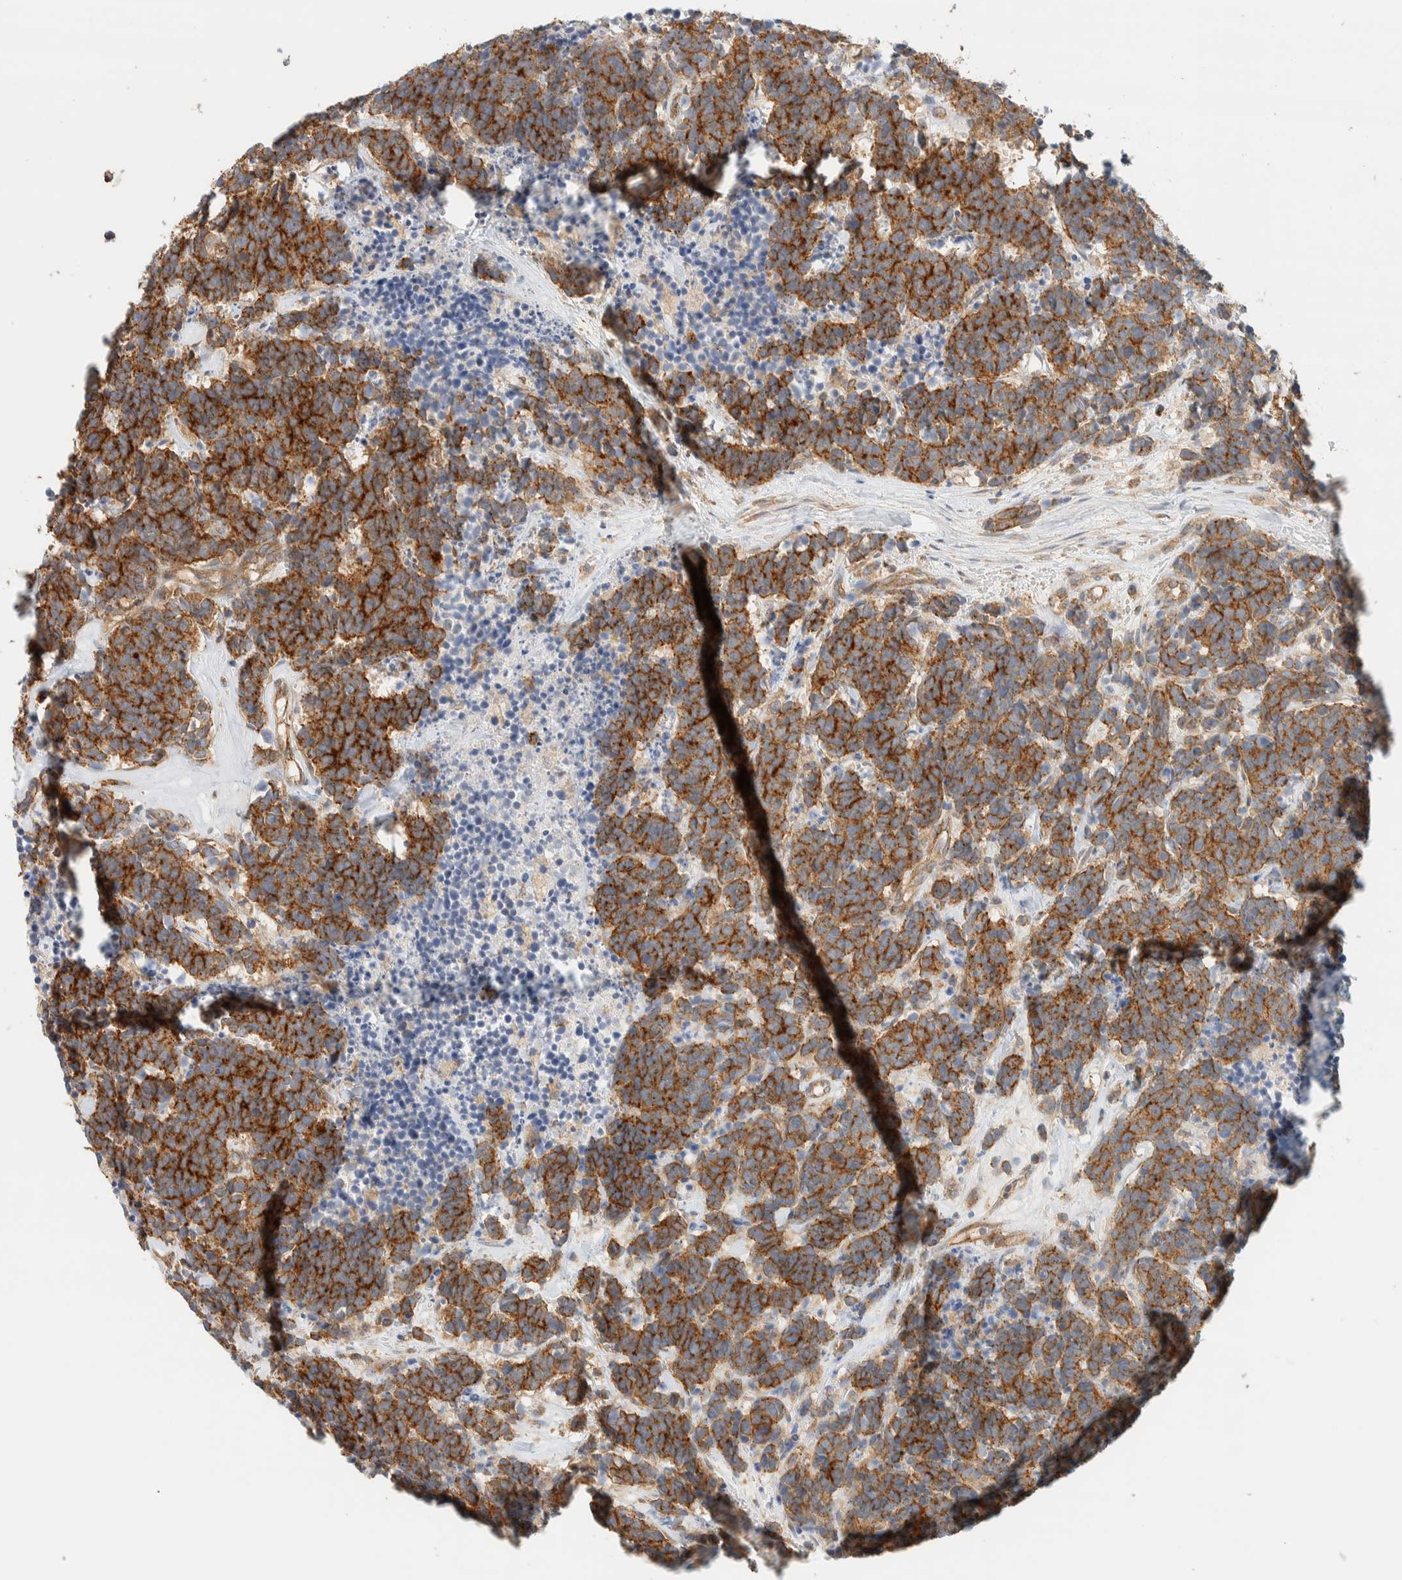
{"staining": {"intensity": "moderate", "quantity": ">75%", "location": "cytoplasmic/membranous"}, "tissue": "carcinoid", "cell_type": "Tumor cells", "image_type": "cancer", "snomed": [{"axis": "morphology", "description": "Carcinoma, NOS"}, {"axis": "morphology", "description": "Carcinoid, malignant, NOS"}, {"axis": "topography", "description": "Urinary bladder"}], "caption": "An immunohistochemistry image of tumor tissue is shown. Protein staining in brown labels moderate cytoplasmic/membranous positivity in carcinoid within tumor cells.", "gene": "LIMA1", "patient": {"sex": "male", "age": 57}}